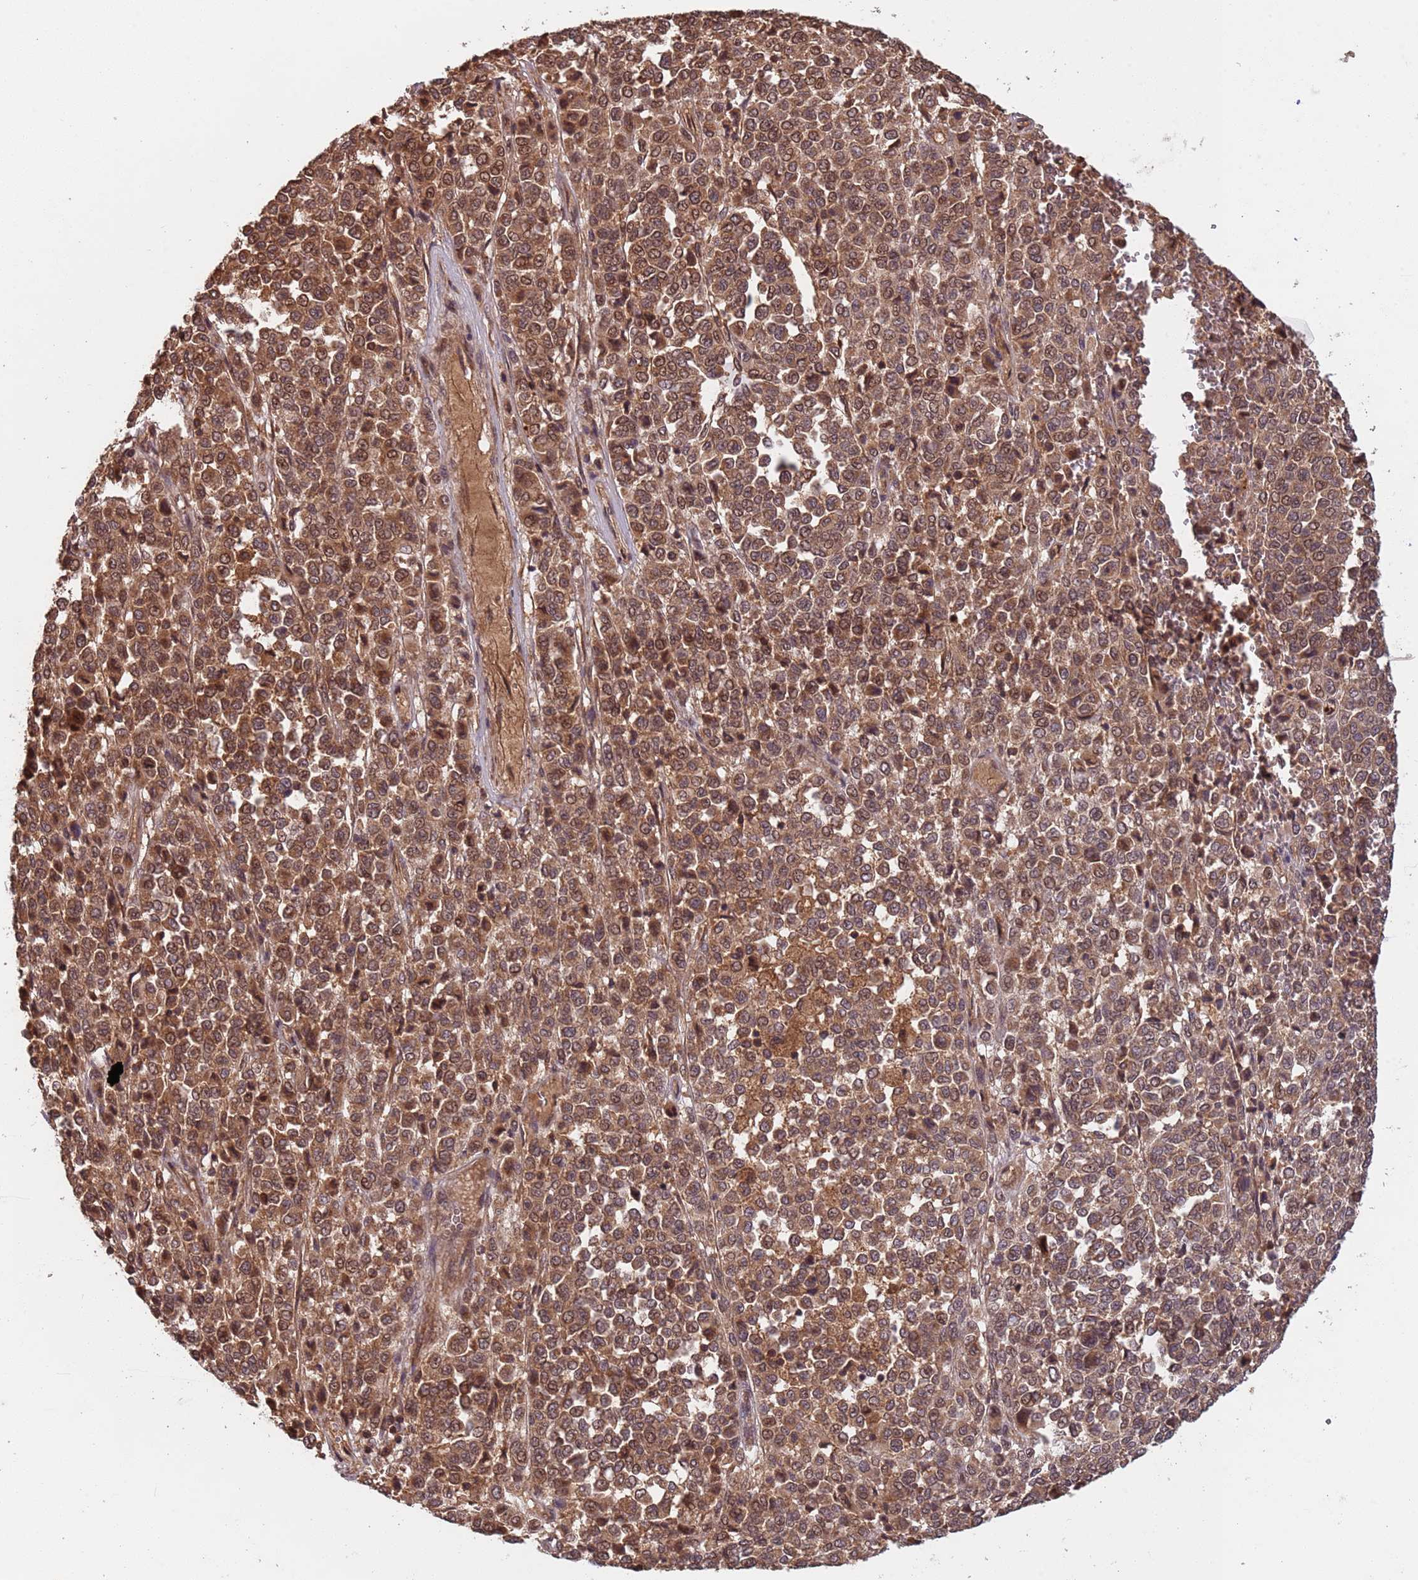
{"staining": {"intensity": "moderate", "quantity": ">75%", "location": "cytoplasmic/membranous,nuclear"}, "tissue": "melanoma", "cell_type": "Tumor cells", "image_type": "cancer", "snomed": [{"axis": "morphology", "description": "Malignant melanoma, Metastatic site"}, {"axis": "topography", "description": "Pancreas"}], "caption": "Moderate cytoplasmic/membranous and nuclear staining for a protein is seen in about >75% of tumor cells of malignant melanoma (metastatic site) using IHC.", "gene": "ERI1", "patient": {"sex": "female", "age": 30}}